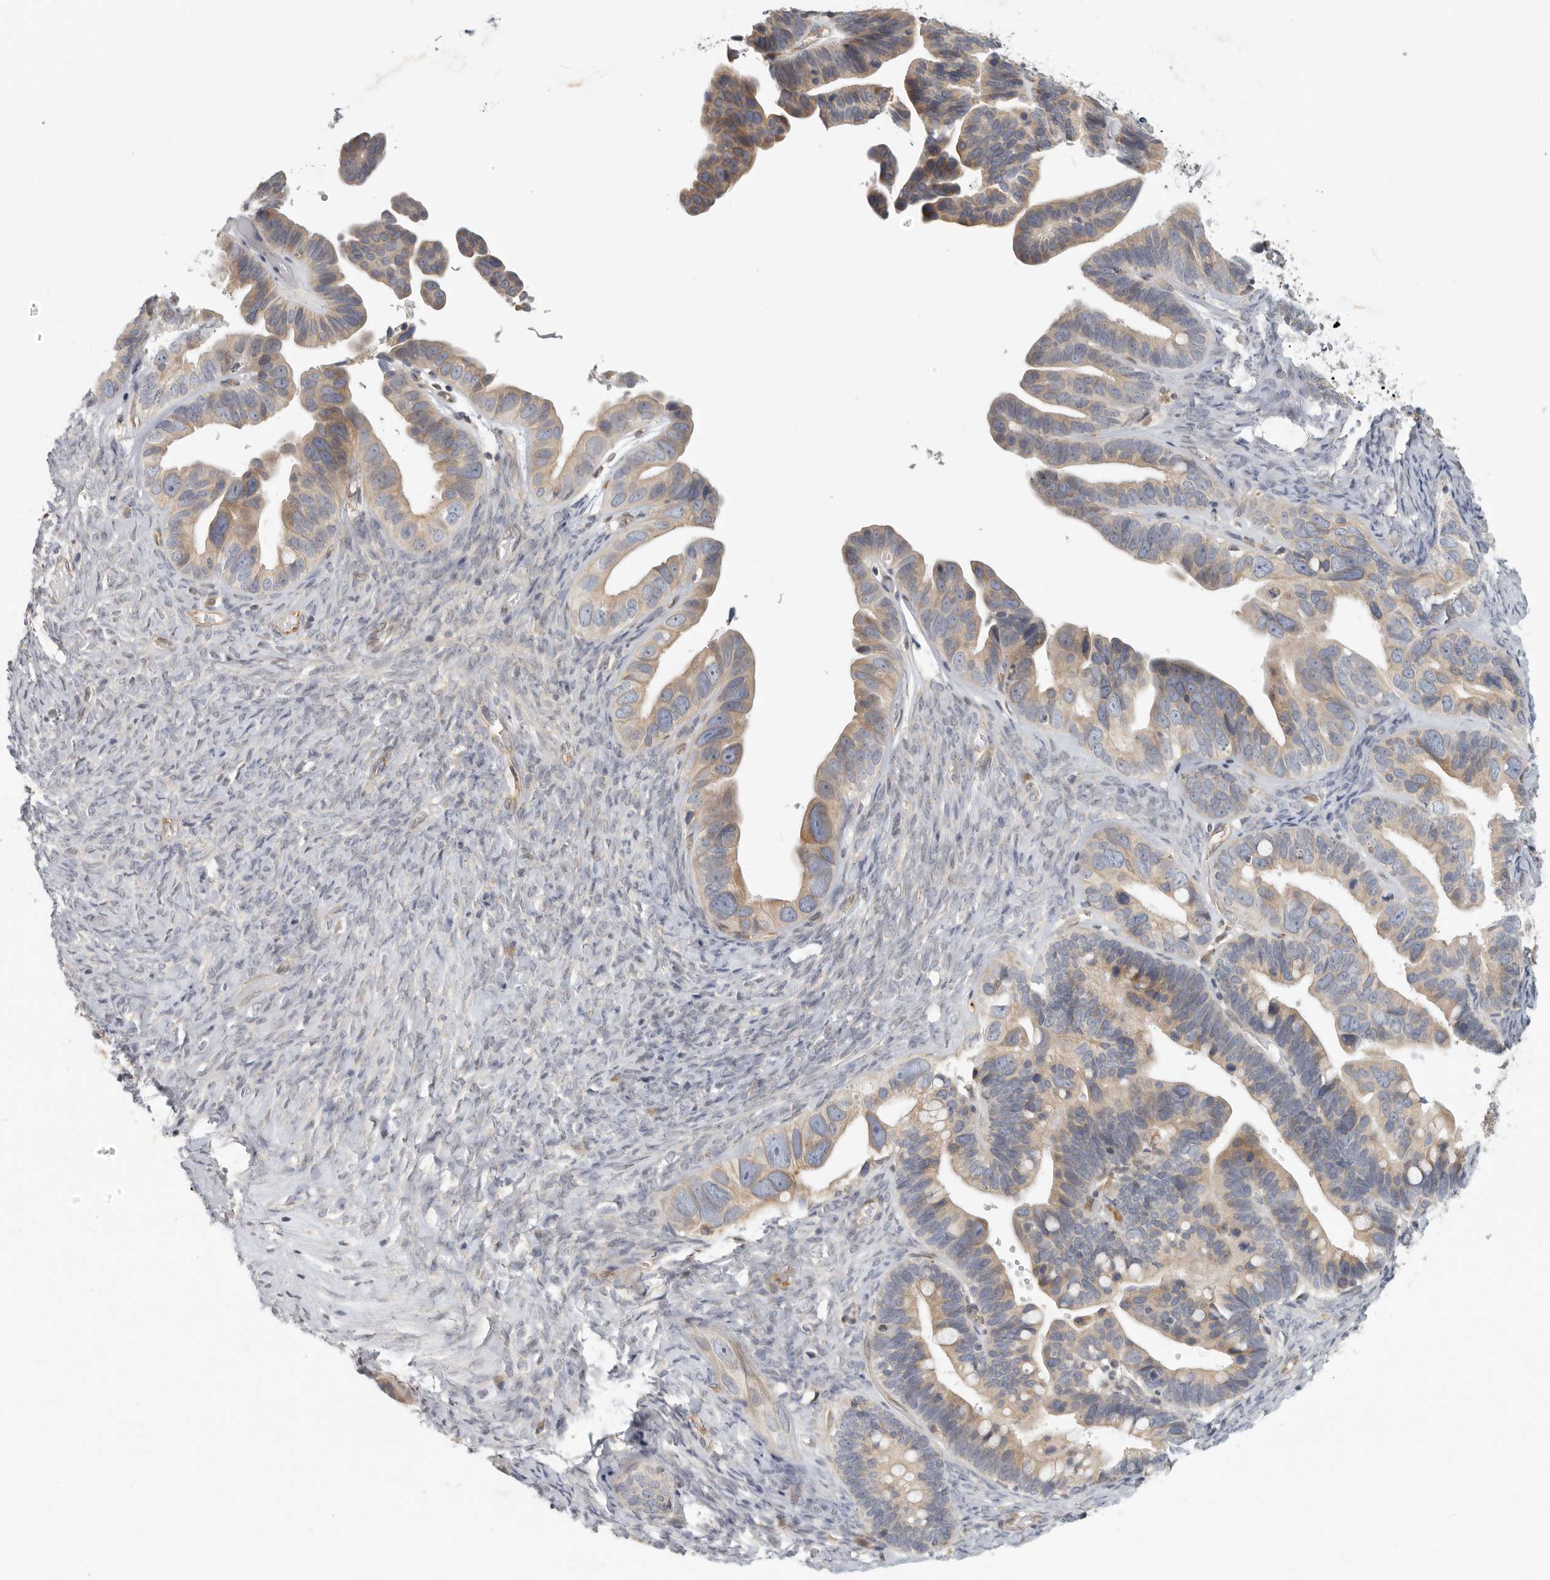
{"staining": {"intensity": "weak", "quantity": "25%-75%", "location": "cytoplasmic/membranous"}, "tissue": "ovarian cancer", "cell_type": "Tumor cells", "image_type": "cancer", "snomed": [{"axis": "morphology", "description": "Cystadenocarcinoma, serous, NOS"}, {"axis": "topography", "description": "Ovary"}], "caption": "Human serous cystadenocarcinoma (ovarian) stained with a protein marker reveals weak staining in tumor cells.", "gene": "BCAP29", "patient": {"sex": "female", "age": 56}}